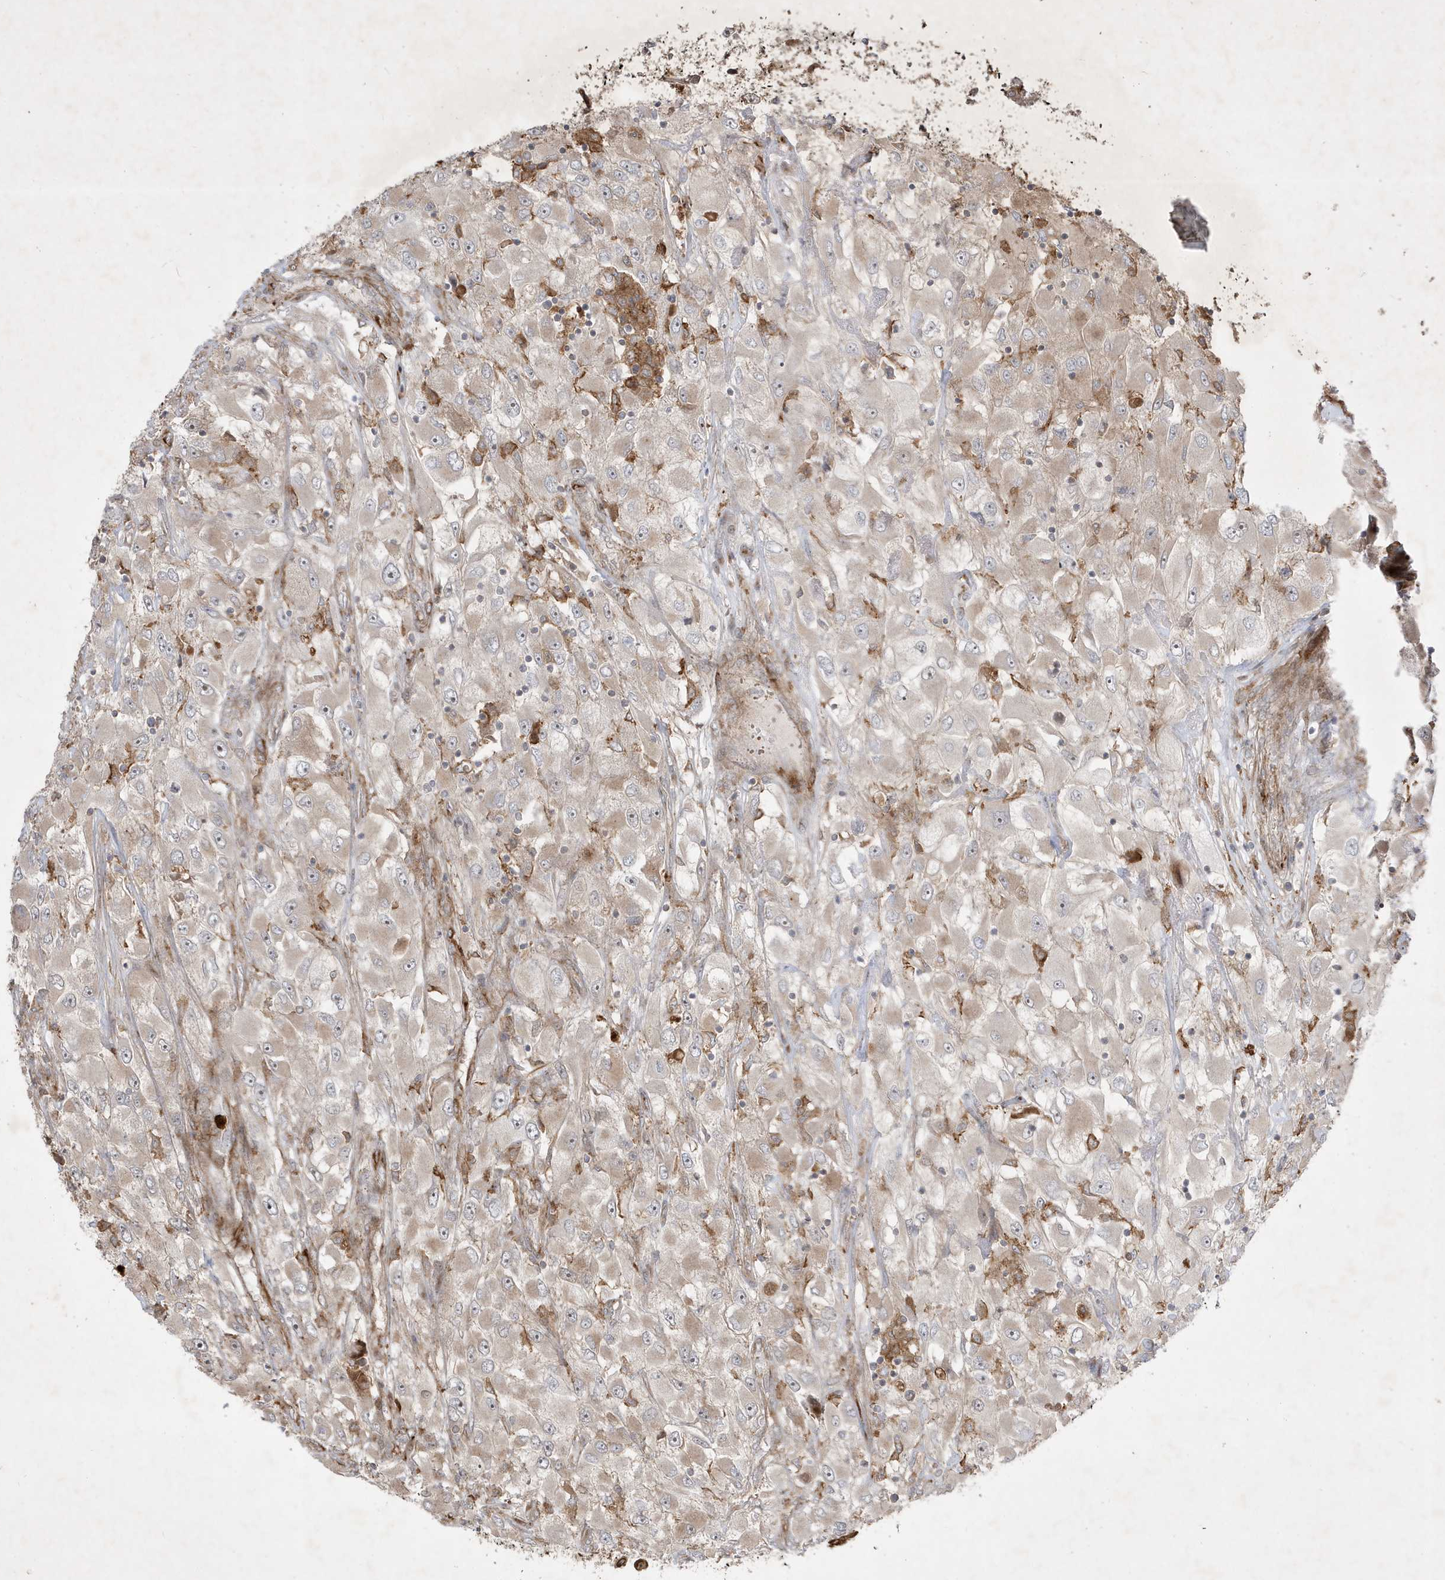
{"staining": {"intensity": "weak", "quantity": "<25%", "location": "cytoplasmic/membranous"}, "tissue": "renal cancer", "cell_type": "Tumor cells", "image_type": "cancer", "snomed": [{"axis": "morphology", "description": "Adenocarcinoma, NOS"}, {"axis": "topography", "description": "Kidney"}], "caption": "Tumor cells show no significant staining in renal cancer (adenocarcinoma). (DAB (3,3'-diaminobenzidine) immunohistochemistry visualized using brightfield microscopy, high magnification).", "gene": "IFT57", "patient": {"sex": "female", "age": 52}}